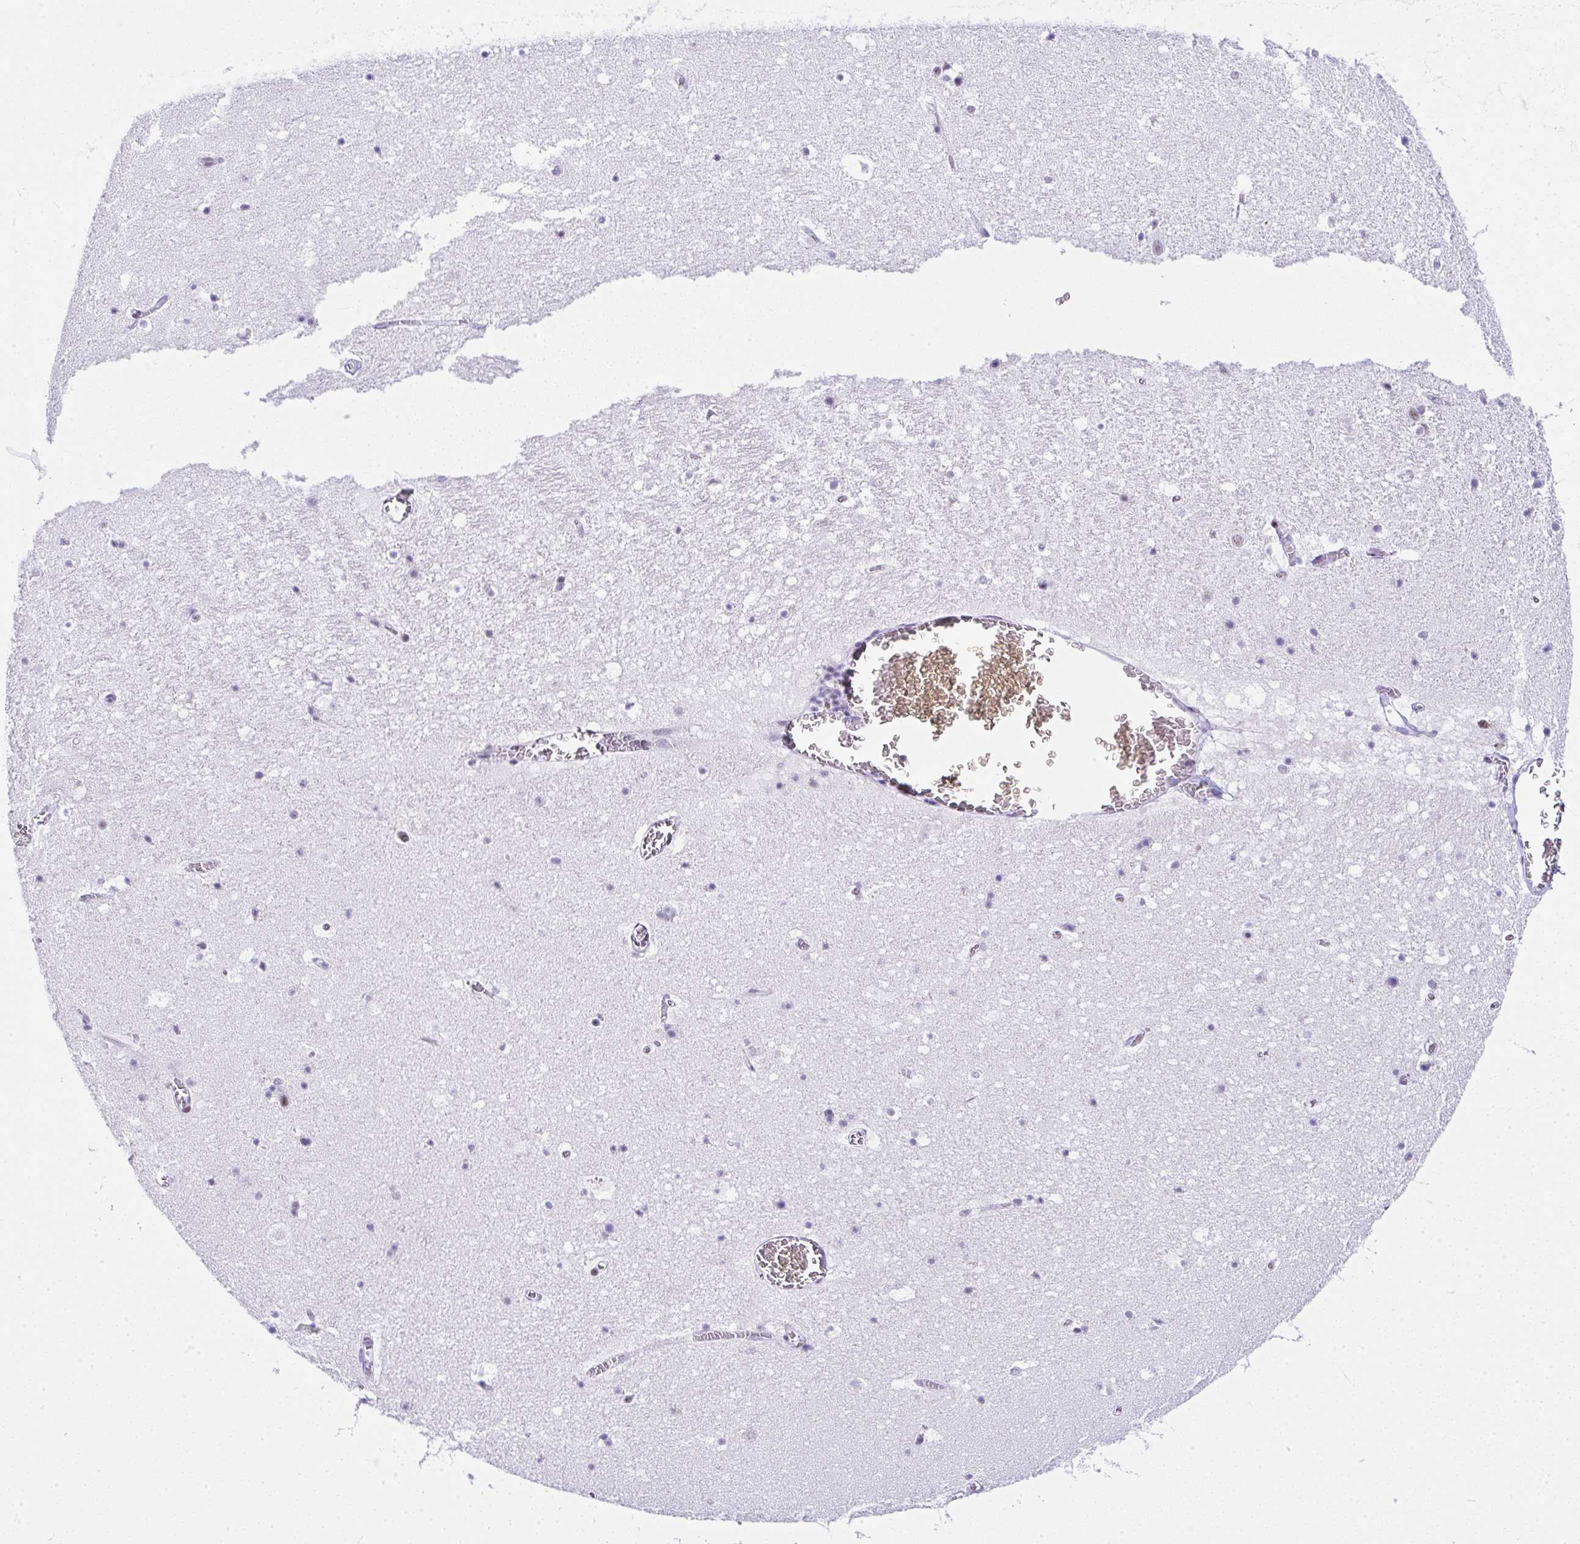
{"staining": {"intensity": "negative", "quantity": "none", "location": "none"}, "tissue": "hippocampus", "cell_type": "Glial cells", "image_type": "normal", "snomed": [{"axis": "morphology", "description": "Normal tissue, NOS"}, {"axis": "topography", "description": "Hippocampus"}], "caption": "A high-resolution image shows immunohistochemistry (IHC) staining of normal hippocampus, which shows no significant positivity in glial cells. (Brightfield microscopy of DAB immunohistochemistry (IHC) at high magnification).", "gene": "NR1D2", "patient": {"sex": "female", "age": 42}}